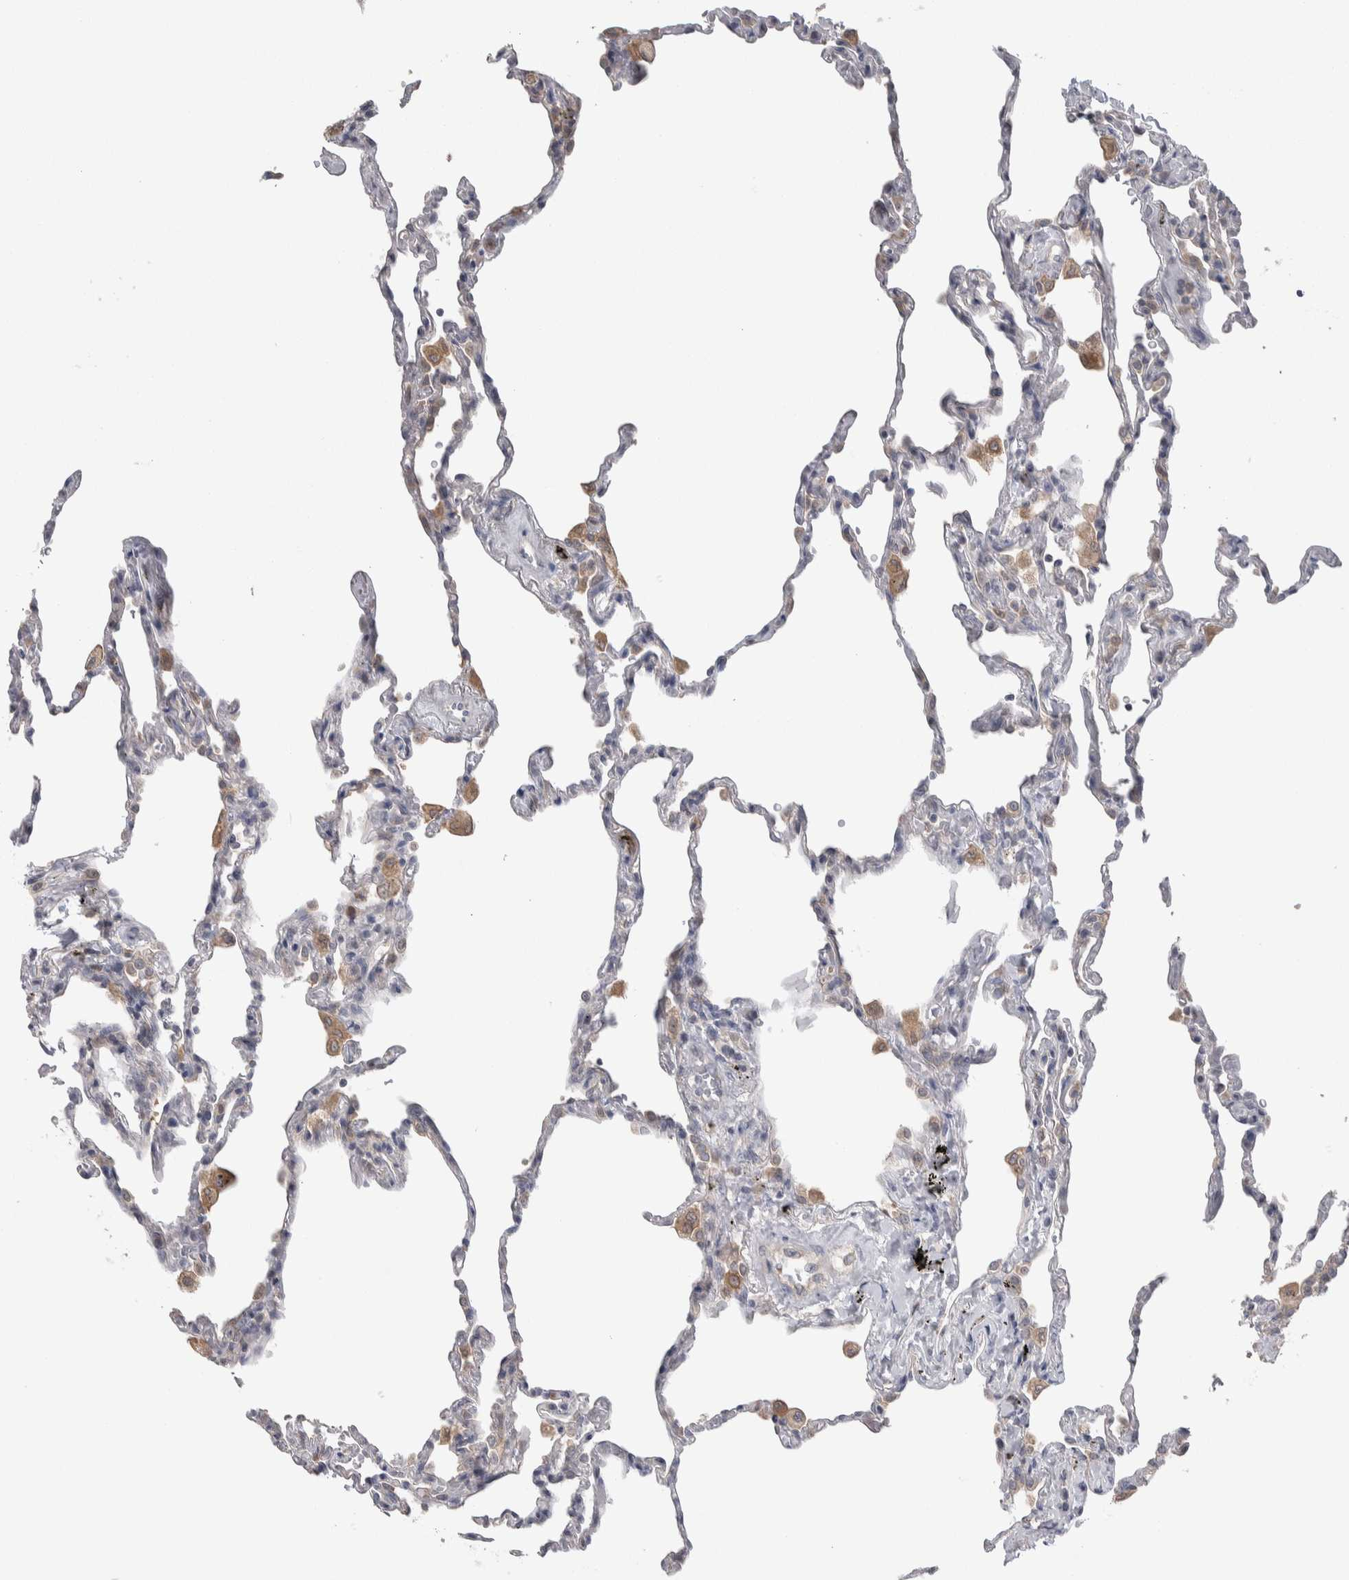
{"staining": {"intensity": "moderate", "quantity": "<25%", "location": "cytoplasmic/membranous"}, "tissue": "lung", "cell_type": "Alveolar cells", "image_type": "normal", "snomed": [{"axis": "morphology", "description": "Normal tissue, NOS"}, {"axis": "topography", "description": "Lung"}], "caption": "This is an image of immunohistochemistry staining of normal lung, which shows moderate positivity in the cytoplasmic/membranous of alveolar cells.", "gene": "HTATIP2", "patient": {"sex": "male", "age": 59}}